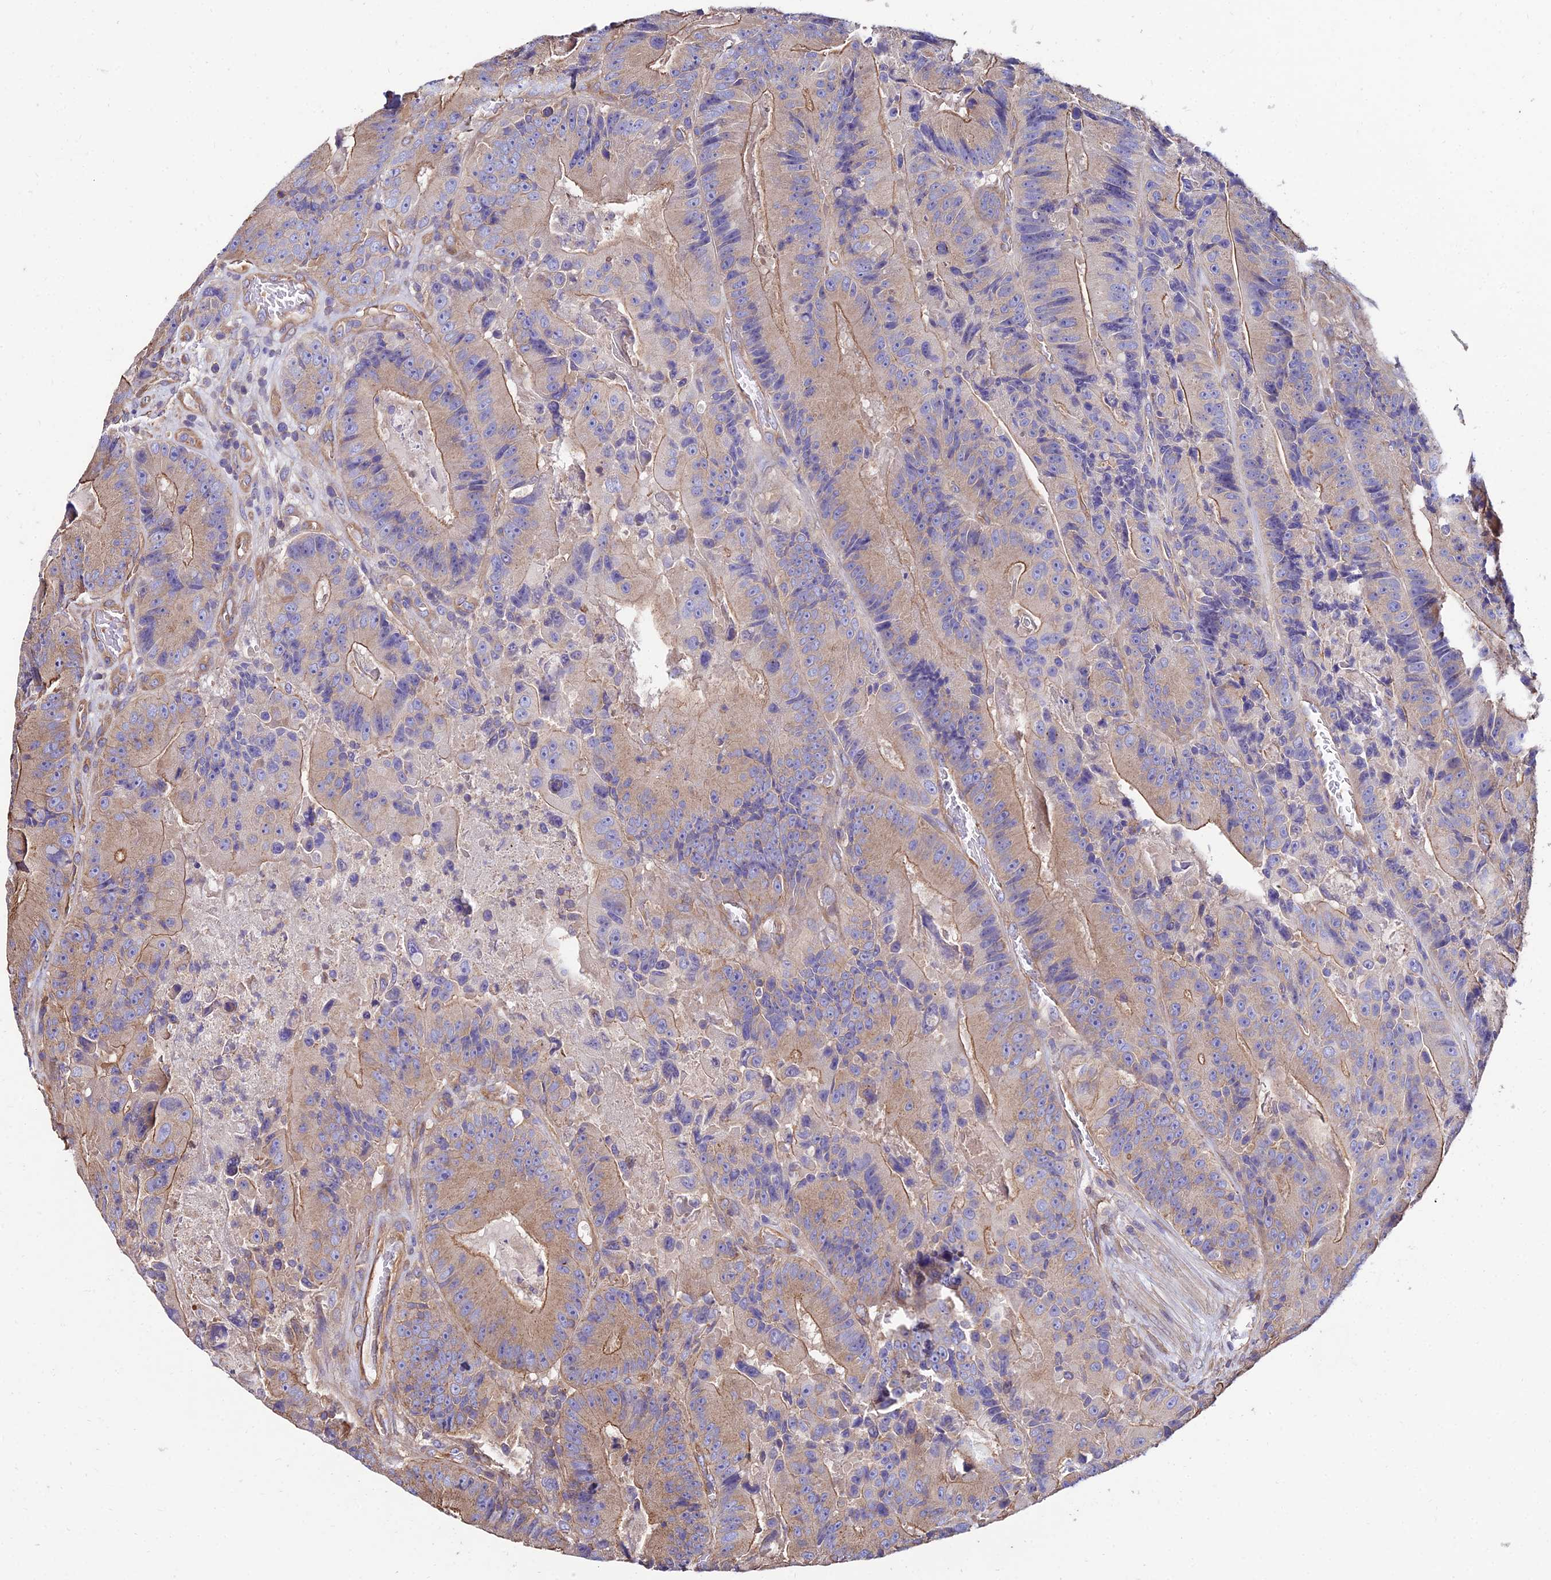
{"staining": {"intensity": "moderate", "quantity": "25%-75%", "location": "cytoplasmic/membranous"}, "tissue": "colorectal cancer", "cell_type": "Tumor cells", "image_type": "cancer", "snomed": [{"axis": "morphology", "description": "Adenocarcinoma, NOS"}, {"axis": "topography", "description": "Colon"}], "caption": "This micrograph demonstrates IHC staining of human adenocarcinoma (colorectal), with medium moderate cytoplasmic/membranous expression in approximately 25%-75% of tumor cells.", "gene": "CALM2", "patient": {"sex": "female", "age": 86}}